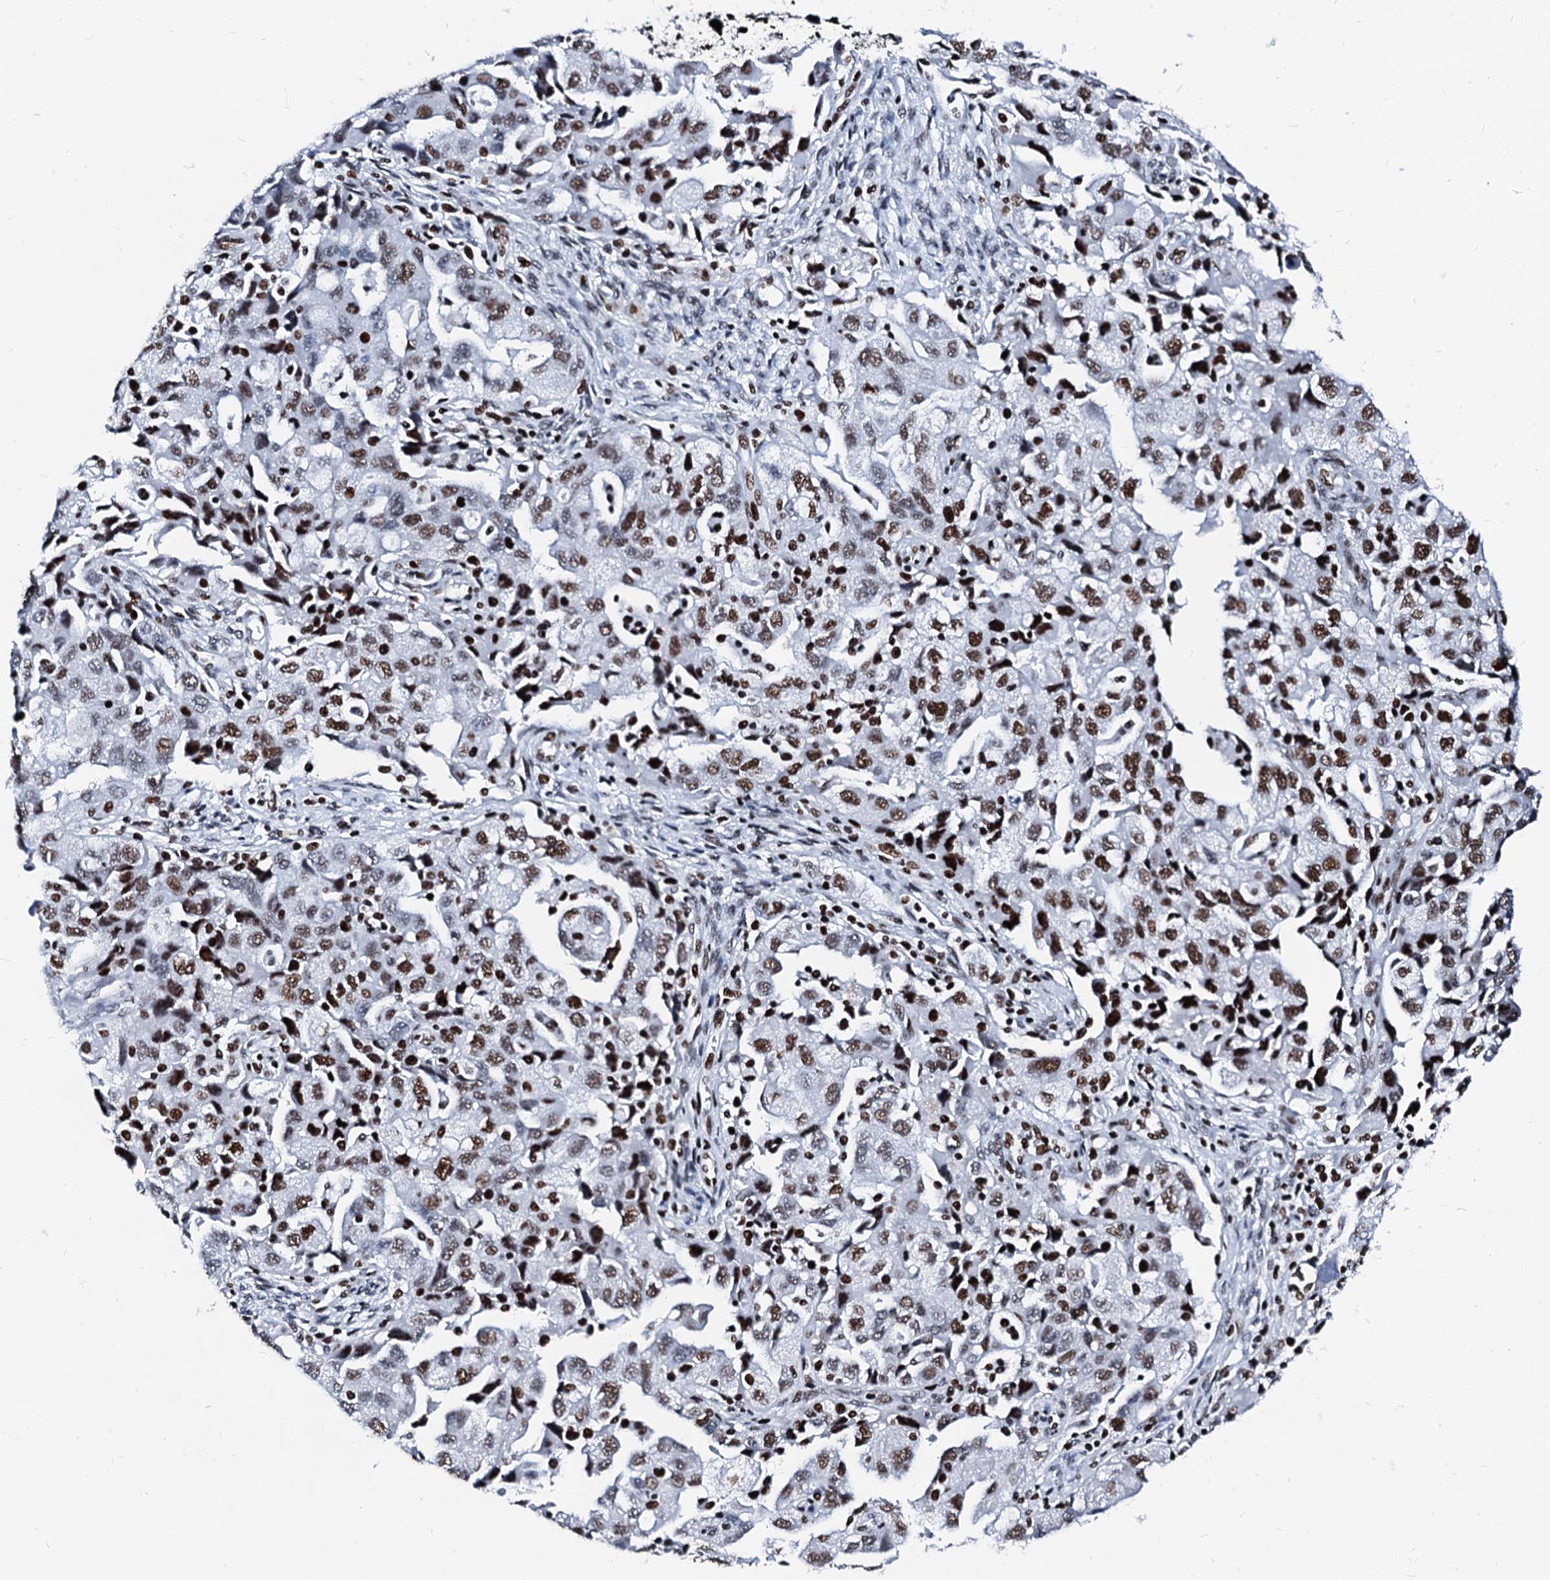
{"staining": {"intensity": "moderate", "quantity": ">75%", "location": "nuclear"}, "tissue": "ovarian cancer", "cell_type": "Tumor cells", "image_type": "cancer", "snomed": [{"axis": "morphology", "description": "Carcinoma, NOS"}, {"axis": "morphology", "description": "Cystadenocarcinoma, serous, NOS"}, {"axis": "topography", "description": "Ovary"}], "caption": "Moderate nuclear expression is seen in approximately >75% of tumor cells in ovarian cancer.", "gene": "RALY", "patient": {"sex": "female", "age": 69}}